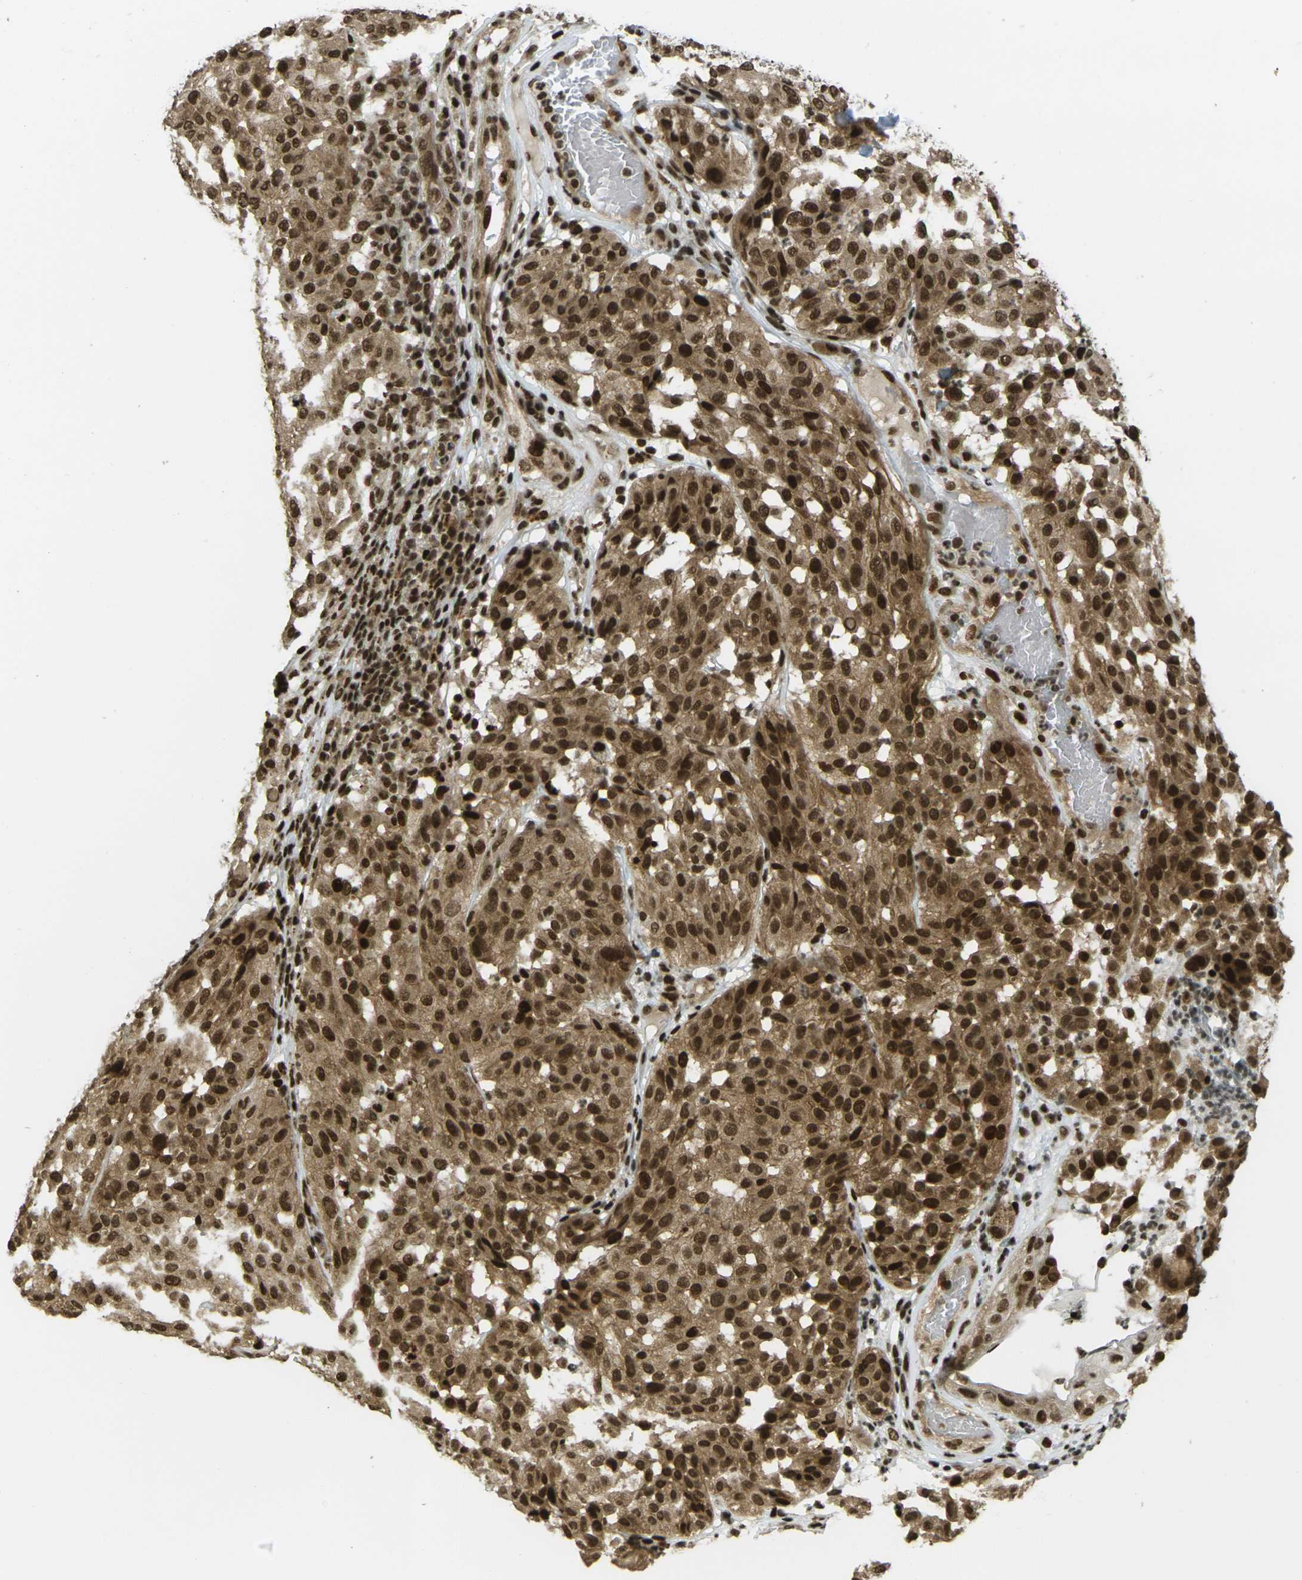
{"staining": {"intensity": "strong", "quantity": ">75%", "location": "cytoplasmic/membranous,nuclear"}, "tissue": "melanoma", "cell_type": "Tumor cells", "image_type": "cancer", "snomed": [{"axis": "morphology", "description": "Malignant melanoma, NOS"}, {"axis": "topography", "description": "Skin"}], "caption": "Immunohistochemical staining of human malignant melanoma reveals high levels of strong cytoplasmic/membranous and nuclear positivity in about >75% of tumor cells. (DAB (3,3'-diaminobenzidine) IHC, brown staining for protein, blue staining for nuclei).", "gene": "RUVBL2", "patient": {"sex": "female", "age": 46}}